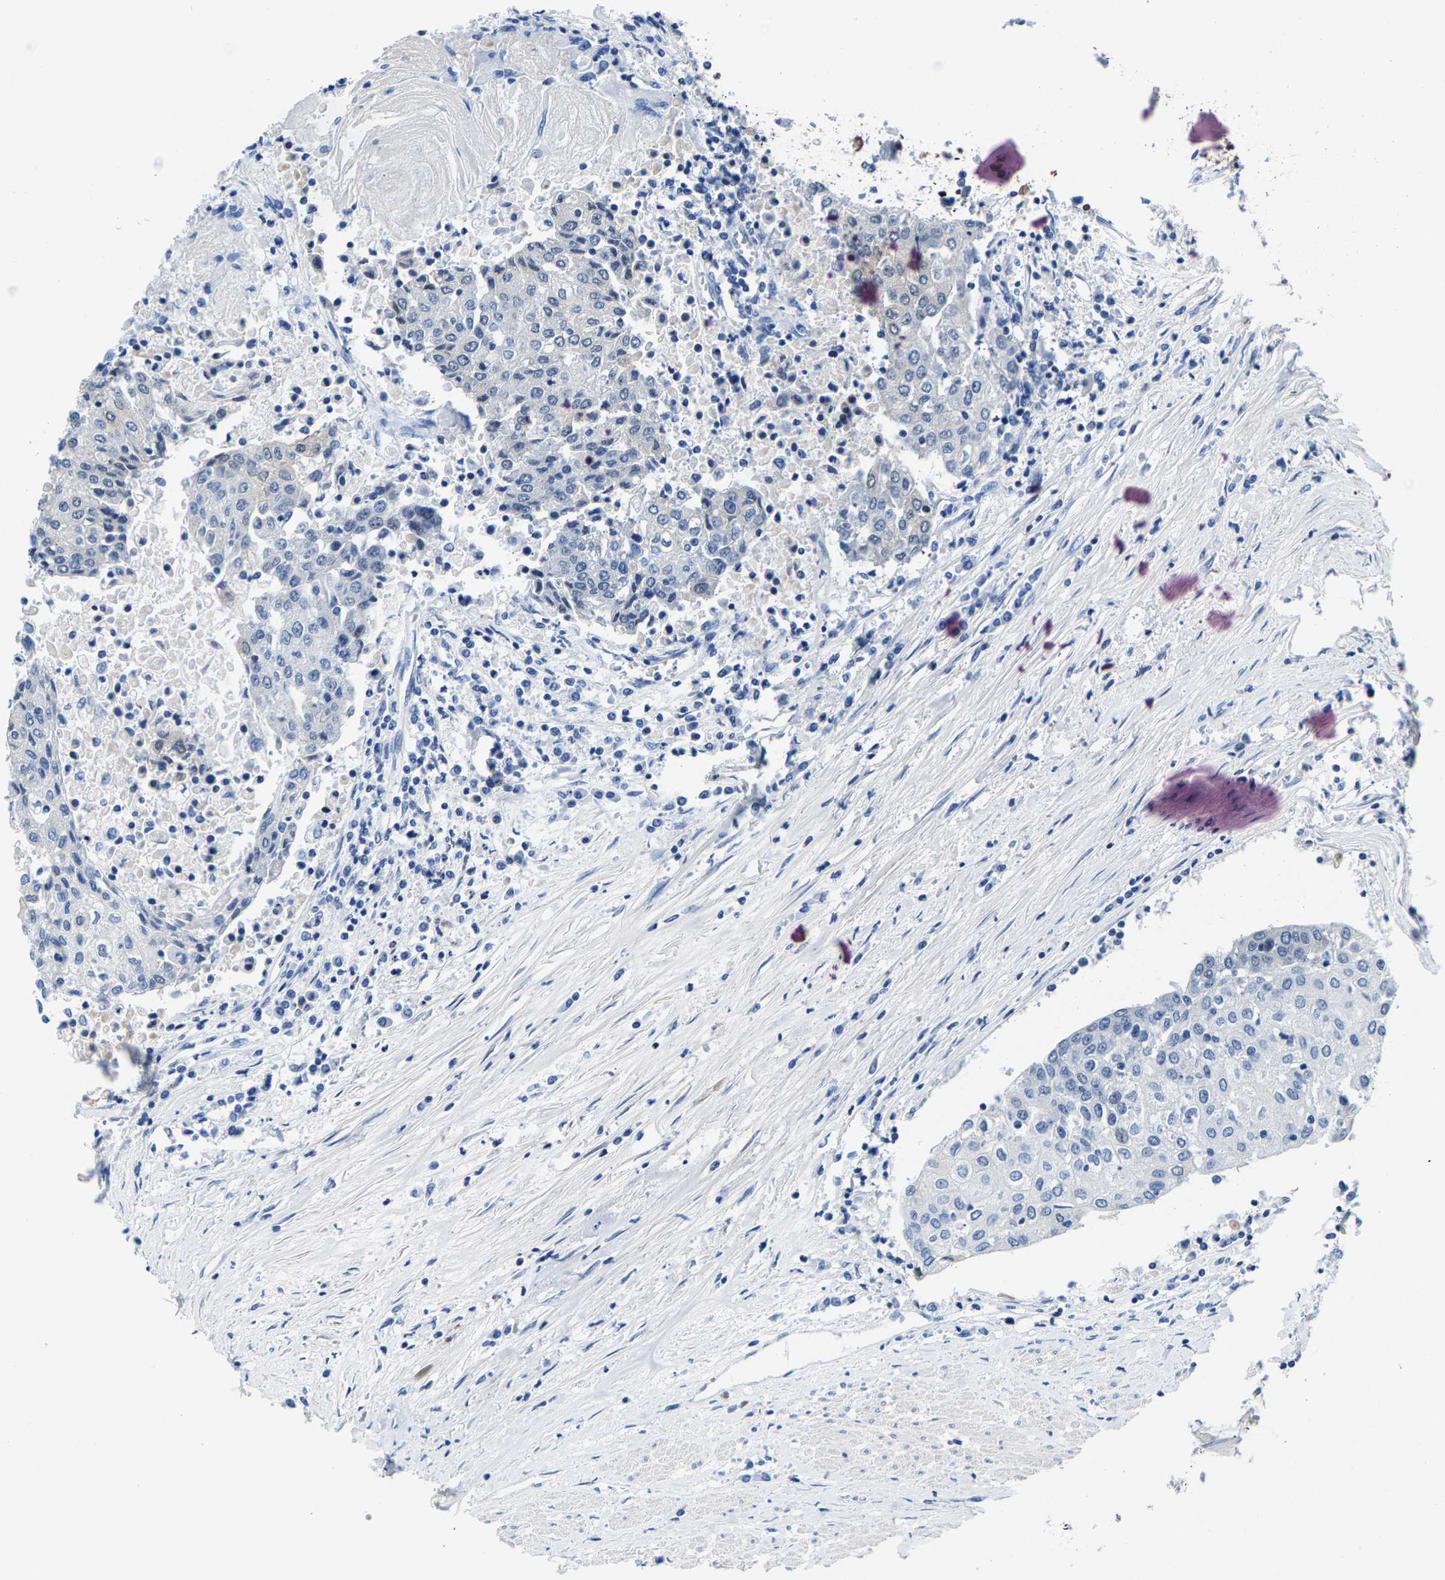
{"staining": {"intensity": "negative", "quantity": "none", "location": "none"}, "tissue": "urothelial cancer", "cell_type": "Tumor cells", "image_type": "cancer", "snomed": [{"axis": "morphology", "description": "Urothelial carcinoma, High grade"}, {"axis": "topography", "description": "Urinary bladder"}], "caption": "Urothelial carcinoma (high-grade) was stained to show a protein in brown. There is no significant staining in tumor cells.", "gene": "SSH3", "patient": {"sex": "female", "age": 85}}